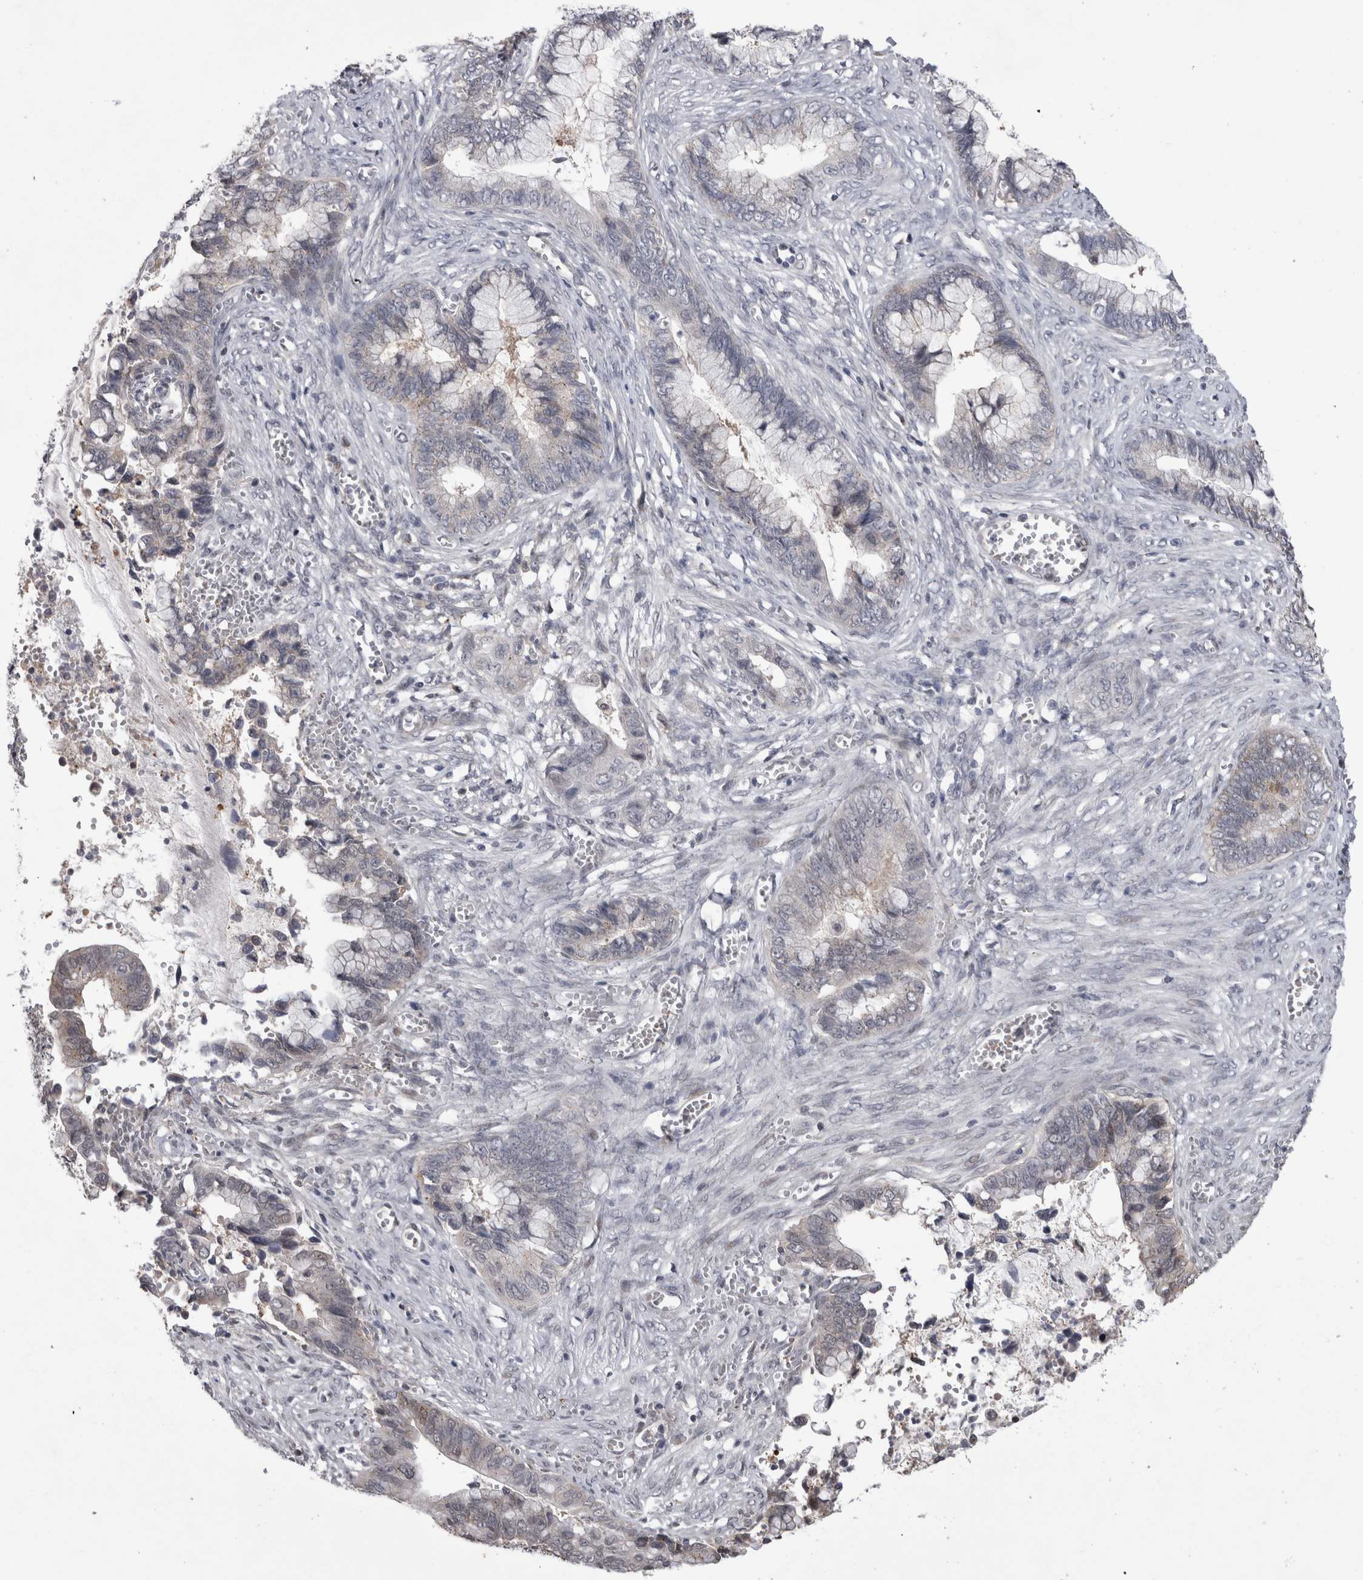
{"staining": {"intensity": "negative", "quantity": "none", "location": "none"}, "tissue": "cervical cancer", "cell_type": "Tumor cells", "image_type": "cancer", "snomed": [{"axis": "morphology", "description": "Adenocarcinoma, NOS"}, {"axis": "topography", "description": "Cervix"}], "caption": "High power microscopy histopathology image of an immunohistochemistry (IHC) micrograph of cervical adenocarcinoma, revealing no significant positivity in tumor cells.", "gene": "IFI44", "patient": {"sex": "female", "age": 44}}